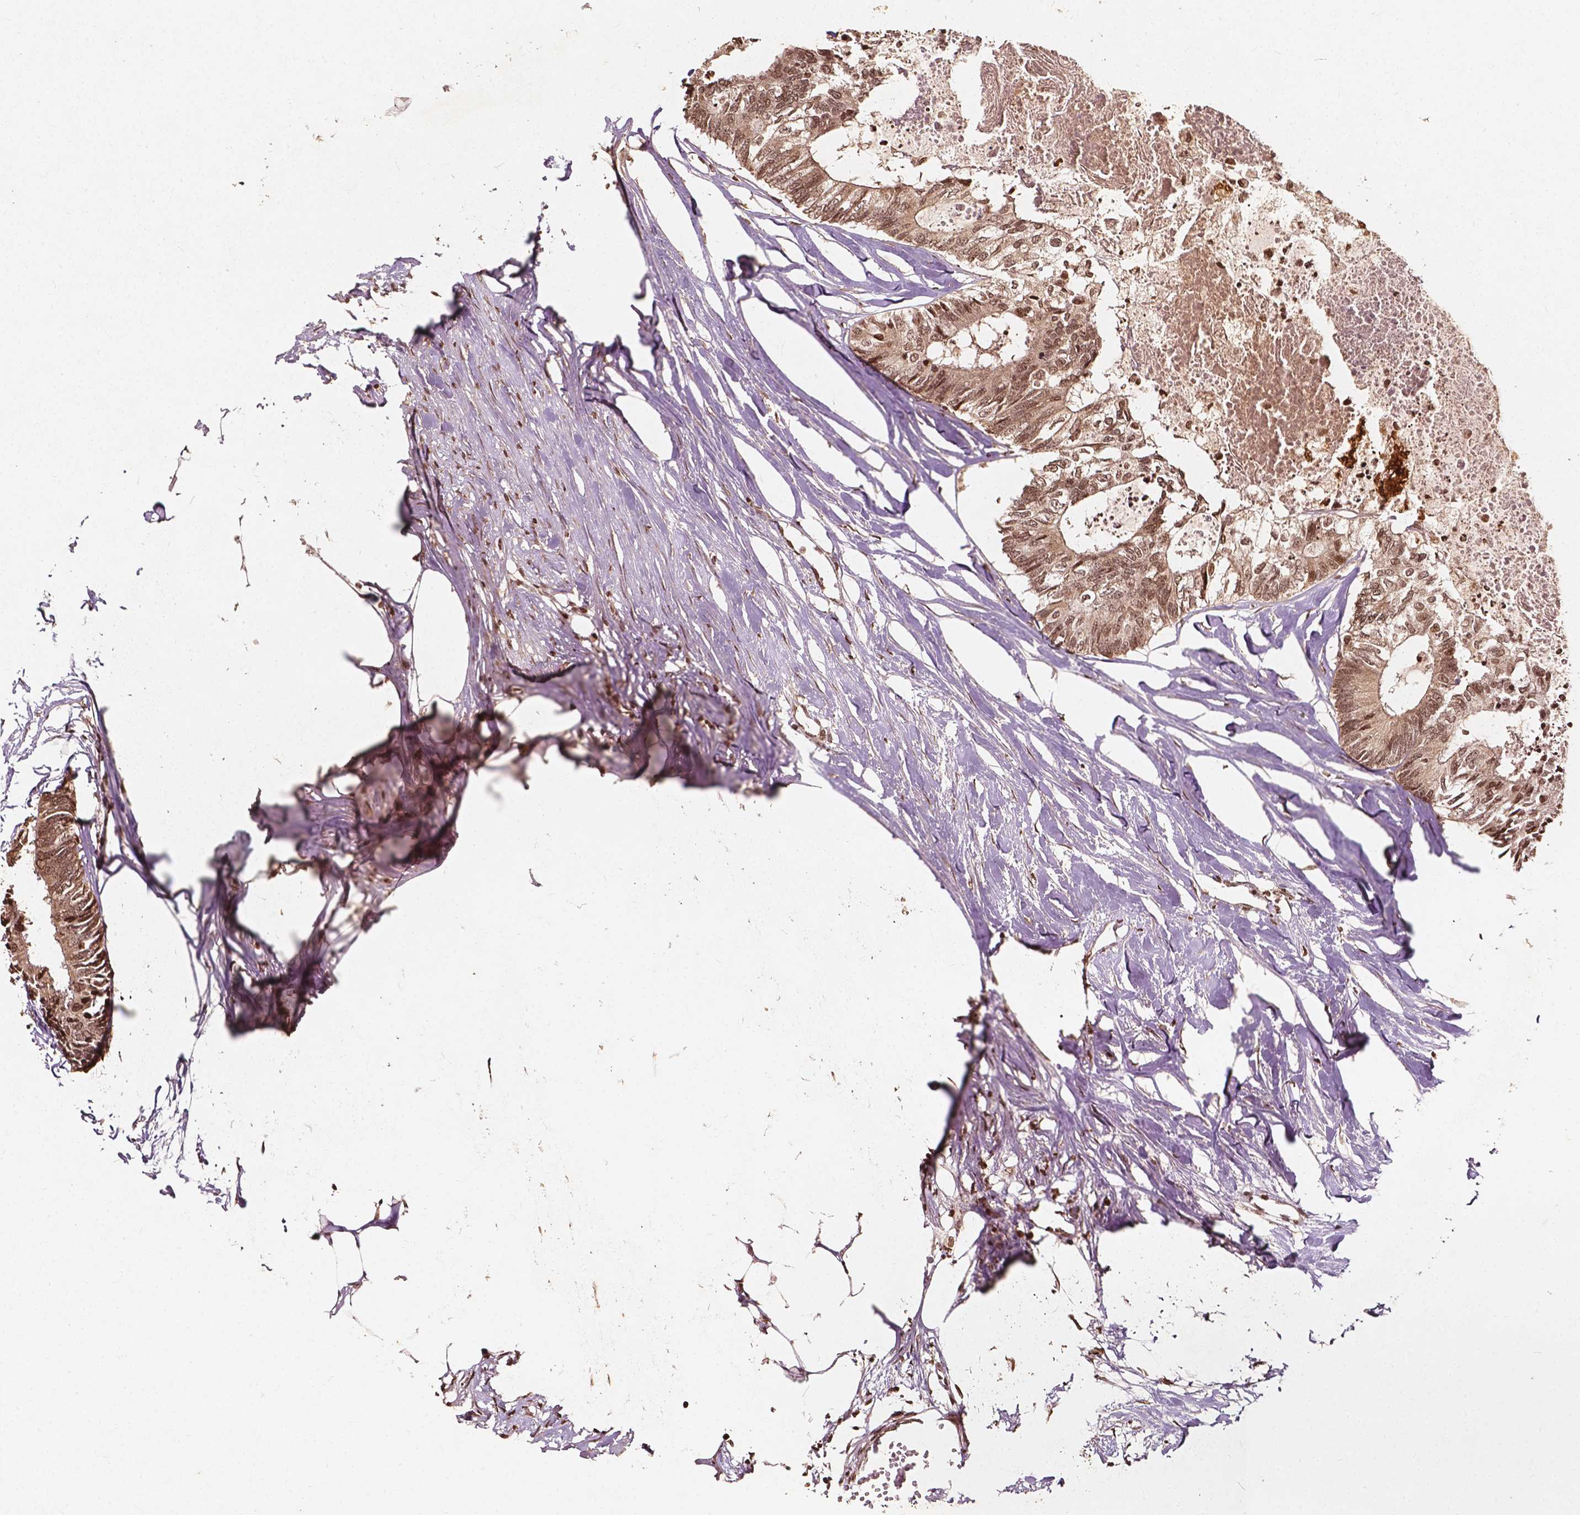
{"staining": {"intensity": "moderate", "quantity": ">75%", "location": "cytoplasmic/membranous,nuclear"}, "tissue": "colorectal cancer", "cell_type": "Tumor cells", "image_type": "cancer", "snomed": [{"axis": "morphology", "description": "Adenocarcinoma, NOS"}, {"axis": "topography", "description": "Colon"}, {"axis": "topography", "description": "Rectum"}], "caption": "IHC of colorectal adenocarcinoma shows medium levels of moderate cytoplasmic/membranous and nuclear staining in approximately >75% of tumor cells. (brown staining indicates protein expression, while blue staining denotes nuclei).", "gene": "H3C14", "patient": {"sex": "male", "age": 57}}